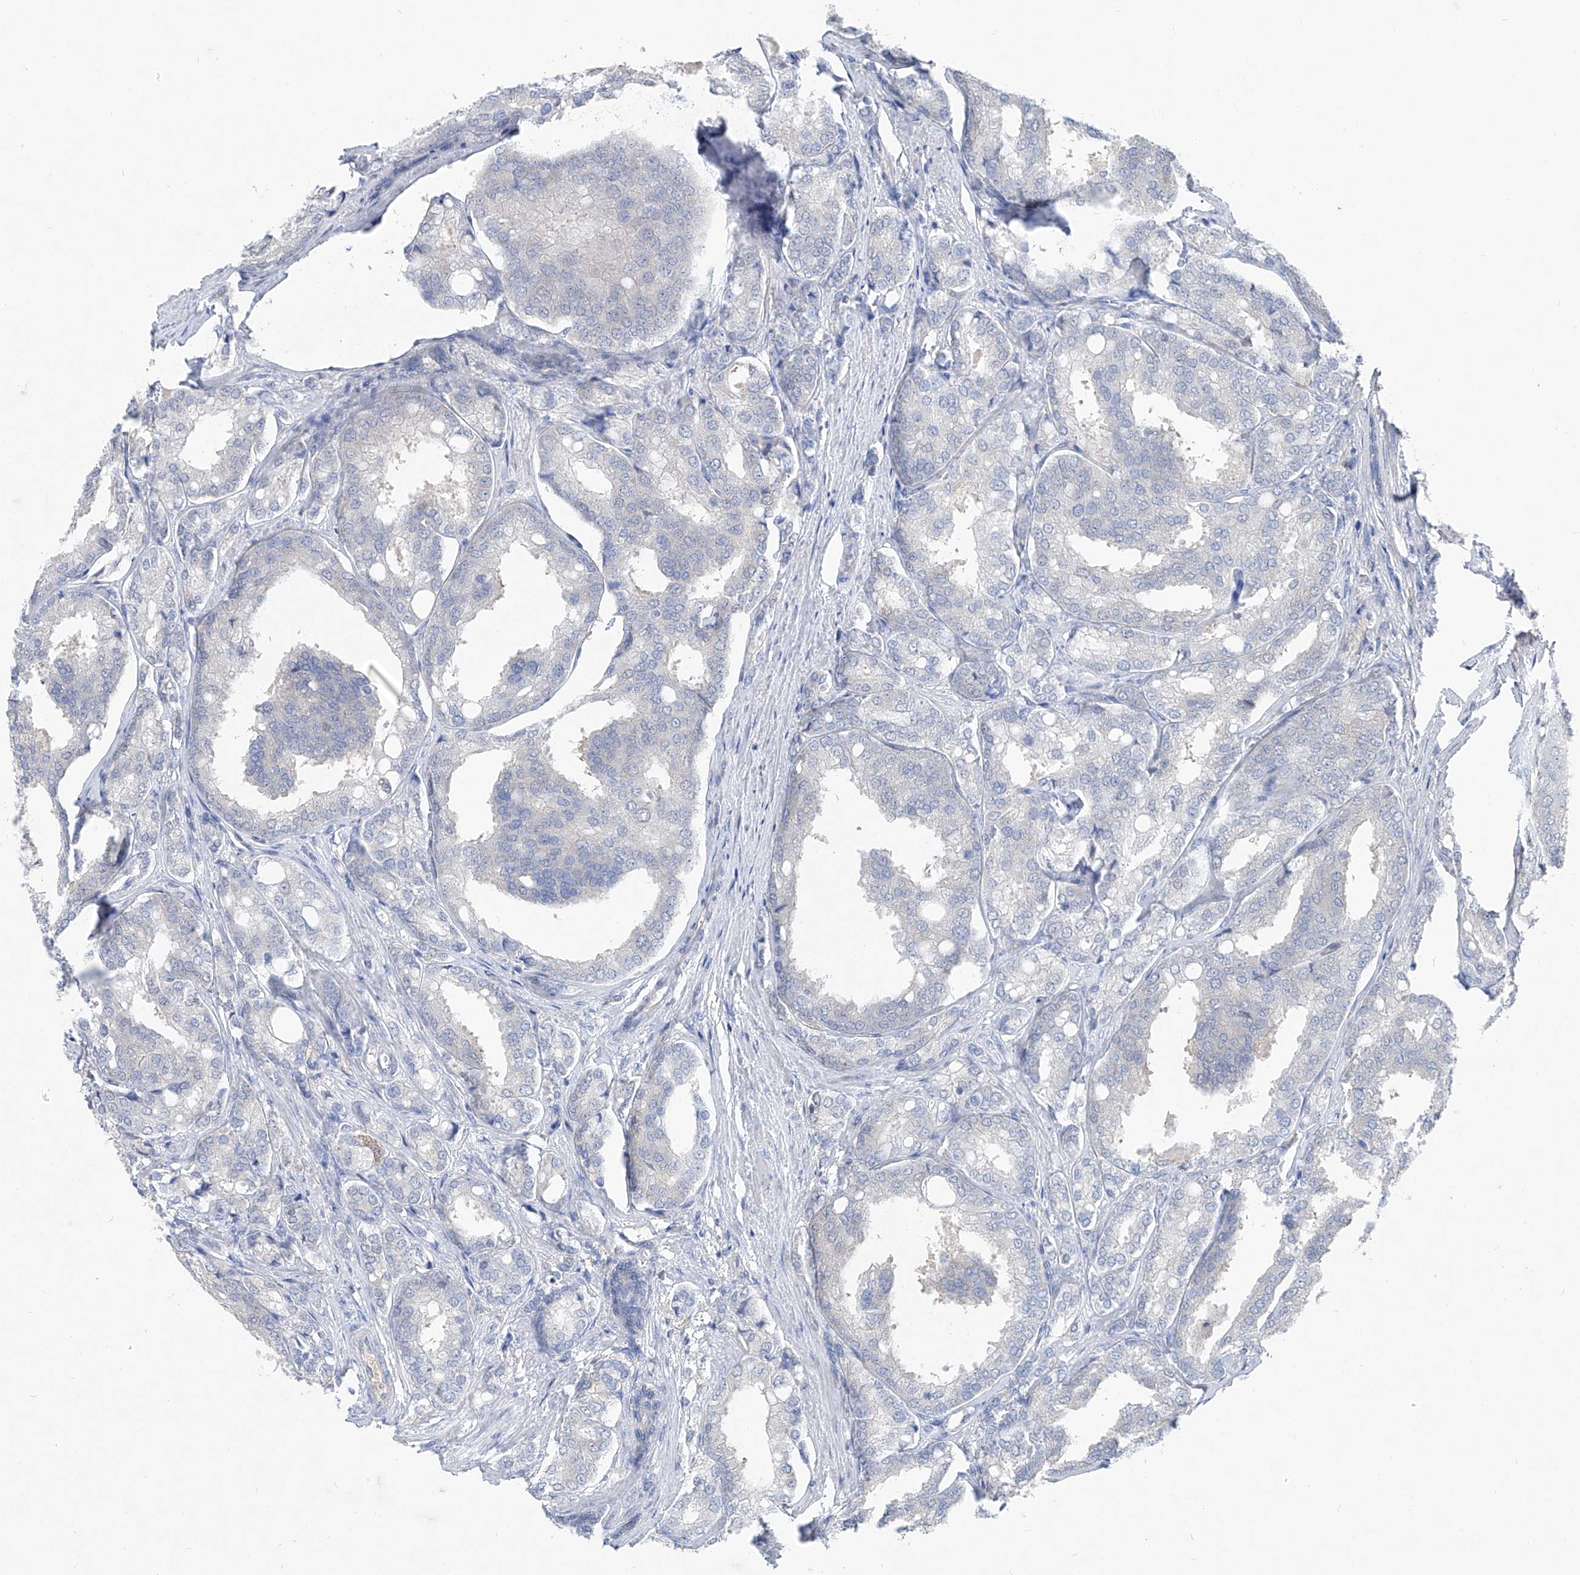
{"staining": {"intensity": "negative", "quantity": "none", "location": "none"}, "tissue": "prostate cancer", "cell_type": "Tumor cells", "image_type": "cancer", "snomed": [{"axis": "morphology", "description": "Adenocarcinoma, High grade"}, {"axis": "topography", "description": "Prostate"}], "caption": "Immunohistochemical staining of human prostate cancer displays no significant expression in tumor cells.", "gene": "UFL1", "patient": {"sex": "male", "age": 50}}